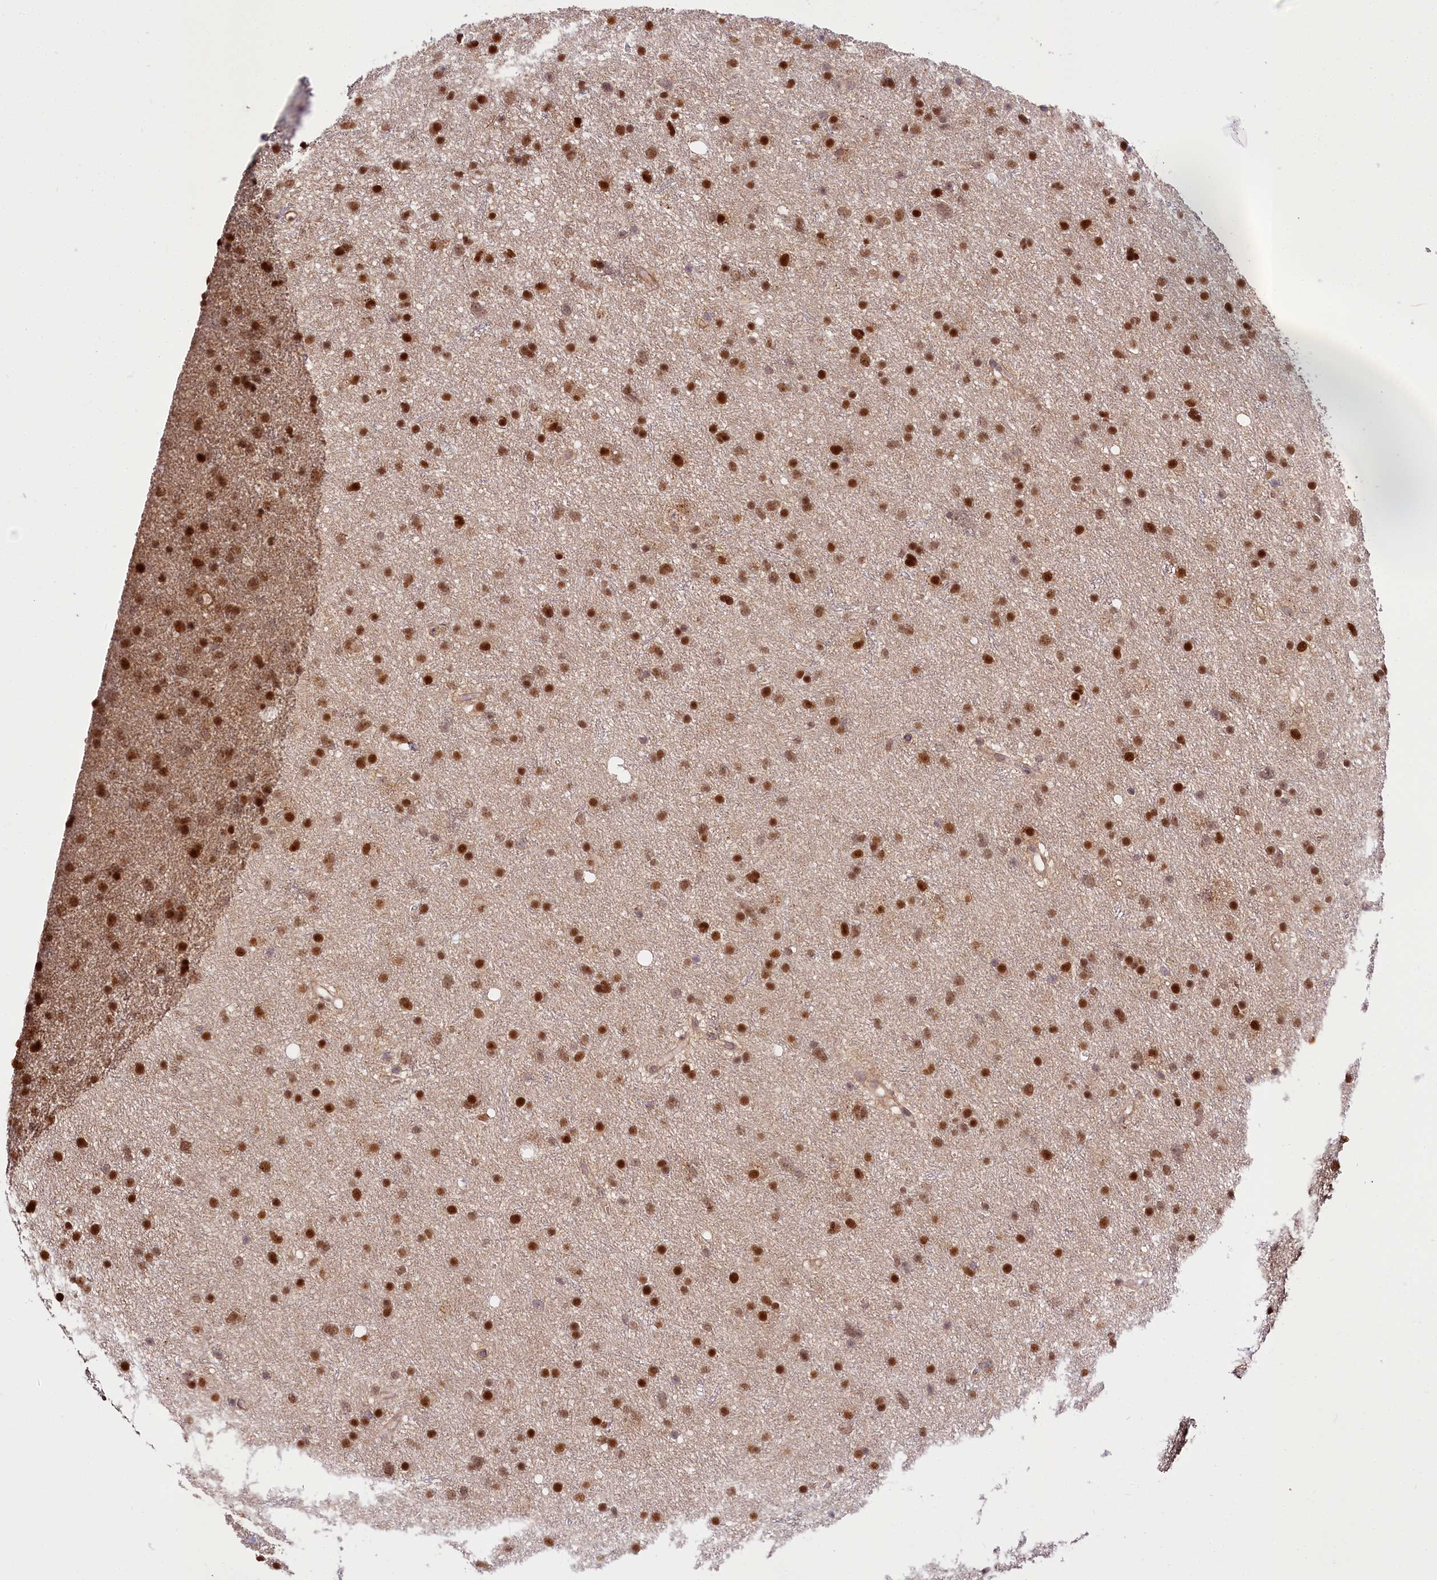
{"staining": {"intensity": "strong", "quantity": ">75%", "location": "nuclear"}, "tissue": "glioma", "cell_type": "Tumor cells", "image_type": "cancer", "snomed": [{"axis": "morphology", "description": "Glioma, malignant, Low grade"}, {"axis": "topography", "description": "Cerebral cortex"}], "caption": "High-power microscopy captured an IHC micrograph of glioma, revealing strong nuclear positivity in approximately >75% of tumor cells.", "gene": "GNL3L", "patient": {"sex": "female", "age": 39}}